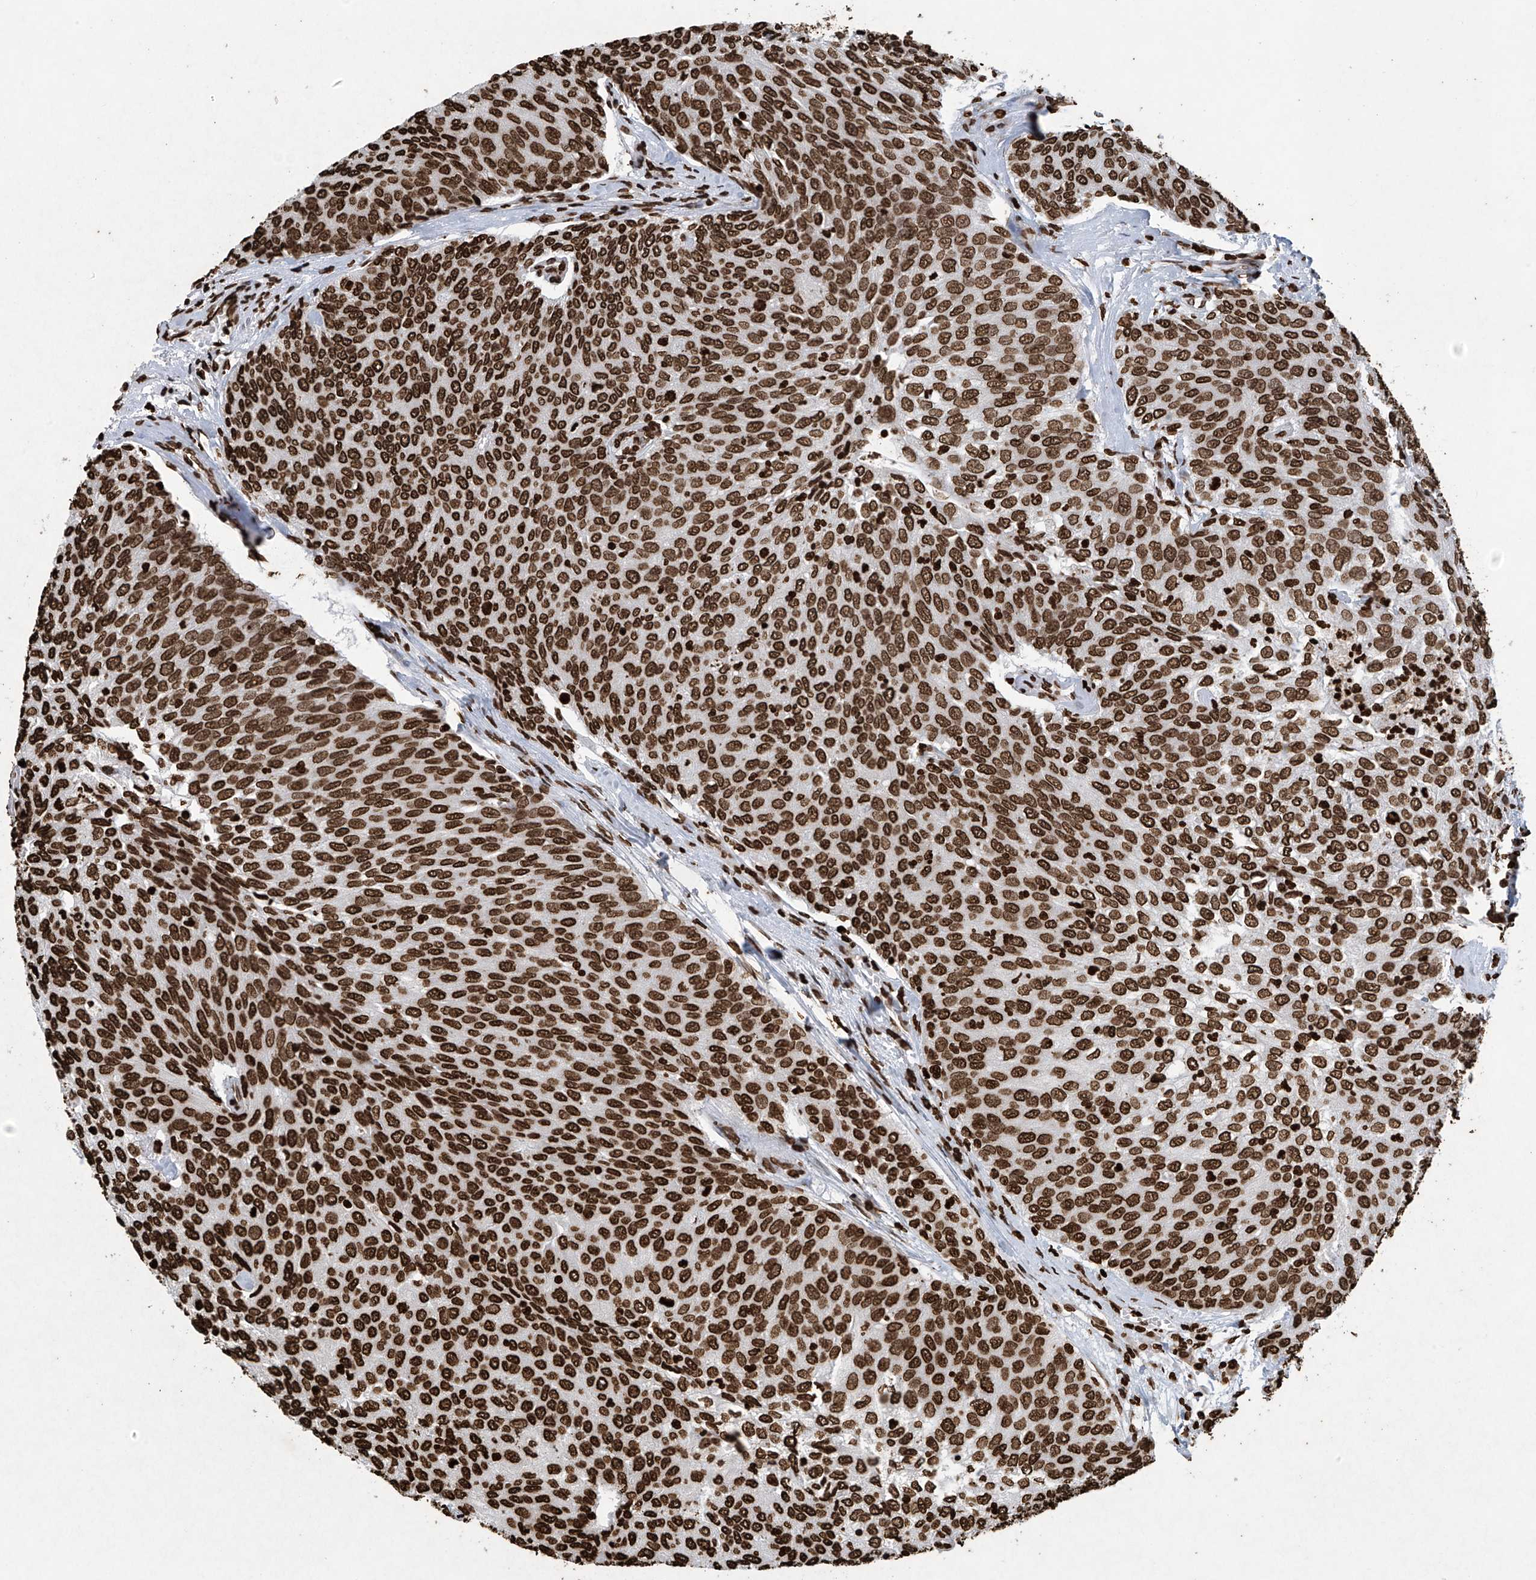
{"staining": {"intensity": "strong", "quantity": ">75%", "location": "nuclear"}, "tissue": "urothelial cancer", "cell_type": "Tumor cells", "image_type": "cancer", "snomed": [{"axis": "morphology", "description": "Urothelial carcinoma, Low grade"}, {"axis": "topography", "description": "Urinary bladder"}], "caption": "Immunohistochemistry of urothelial cancer shows high levels of strong nuclear positivity in about >75% of tumor cells.", "gene": "H3-3A", "patient": {"sex": "female", "age": 79}}